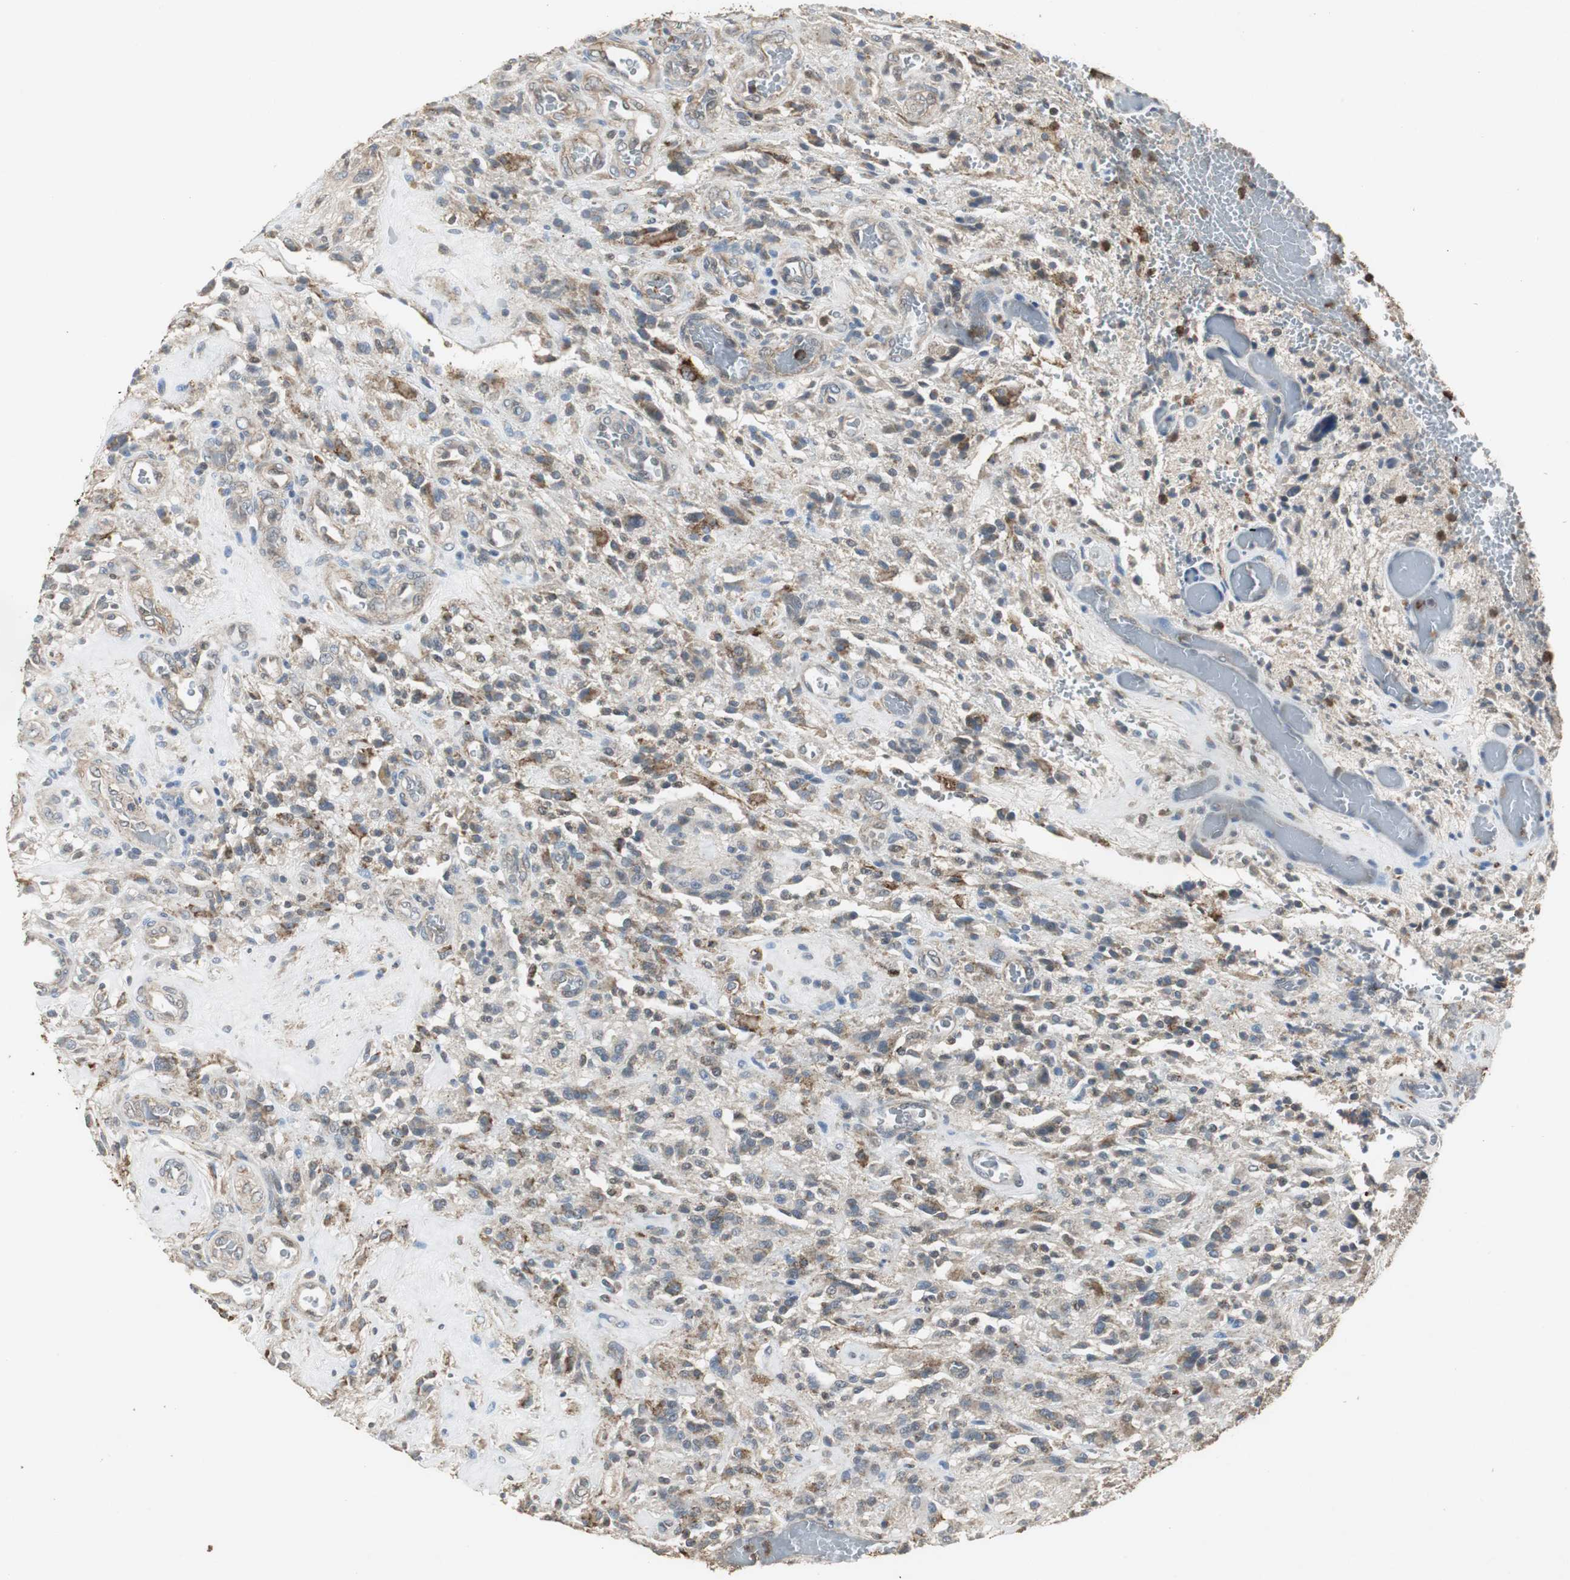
{"staining": {"intensity": "moderate", "quantity": ">75%", "location": "cytoplasmic/membranous"}, "tissue": "glioma", "cell_type": "Tumor cells", "image_type": "cancer", "snomed": [{"axis": "morphology", "description": "Normal tissue, NOS"}, {"axis": "morphology", "description": "Glioma, malignant, High grade"}, {"axis": "topography", "description": "Cerebral cortex"}], "caption": "High-grade glioma (malignant) tissue reveals moderate cytoplasmic/membranous staining in about >75% of tumor cells, visualized by immunohistochemistry.", "gene": "JTB", "patient": {"sex": "male", "age": 56}}